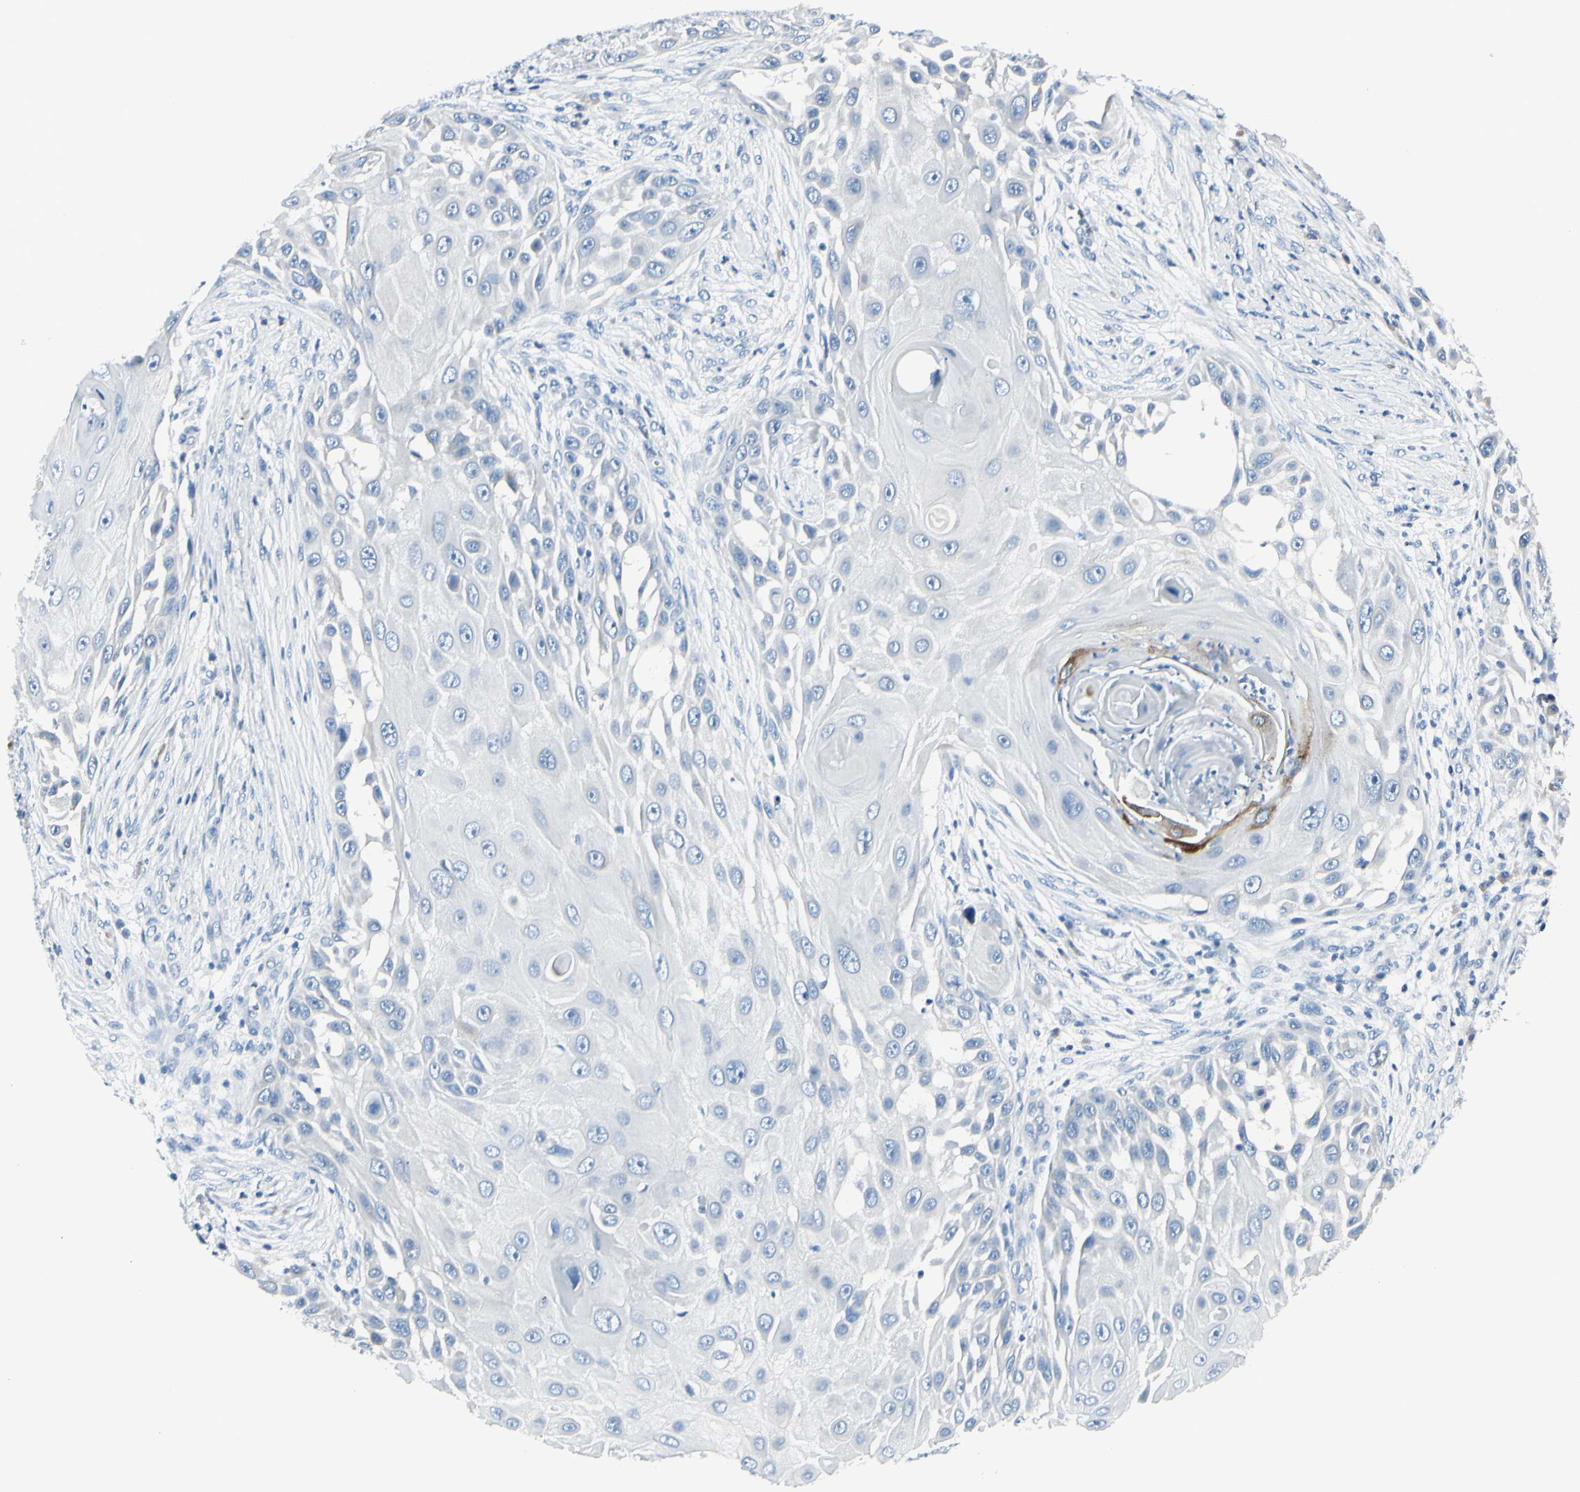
{"staining": {"intensity": "strong", "quantity": "<25%", "location": "cytoplasmic/membranous"}, "tissue": "skin cancer", "cell_type": "Tumor cells", "image_type": "cancer", "snomed": [{"axis": "morphology", "description": "Squamous cell carcinoma, NOS"}, {"axis": "topography", "description": "Skin"}], "caption": "High-magnification brightfield microscopy of skin cancer (squamous cell carcinoma) stained with DAB (brown) and counterstained with hematoxylin (blue). tumor cells exhibit strong cytoplasmic/membranous positivity is appreciated in approximately<25% of cells. (DAB IHC, brown staining for protein, blue staining for nuclei).", "gene": "DLG4", "patient": {"sex": "female", "age": 44}}